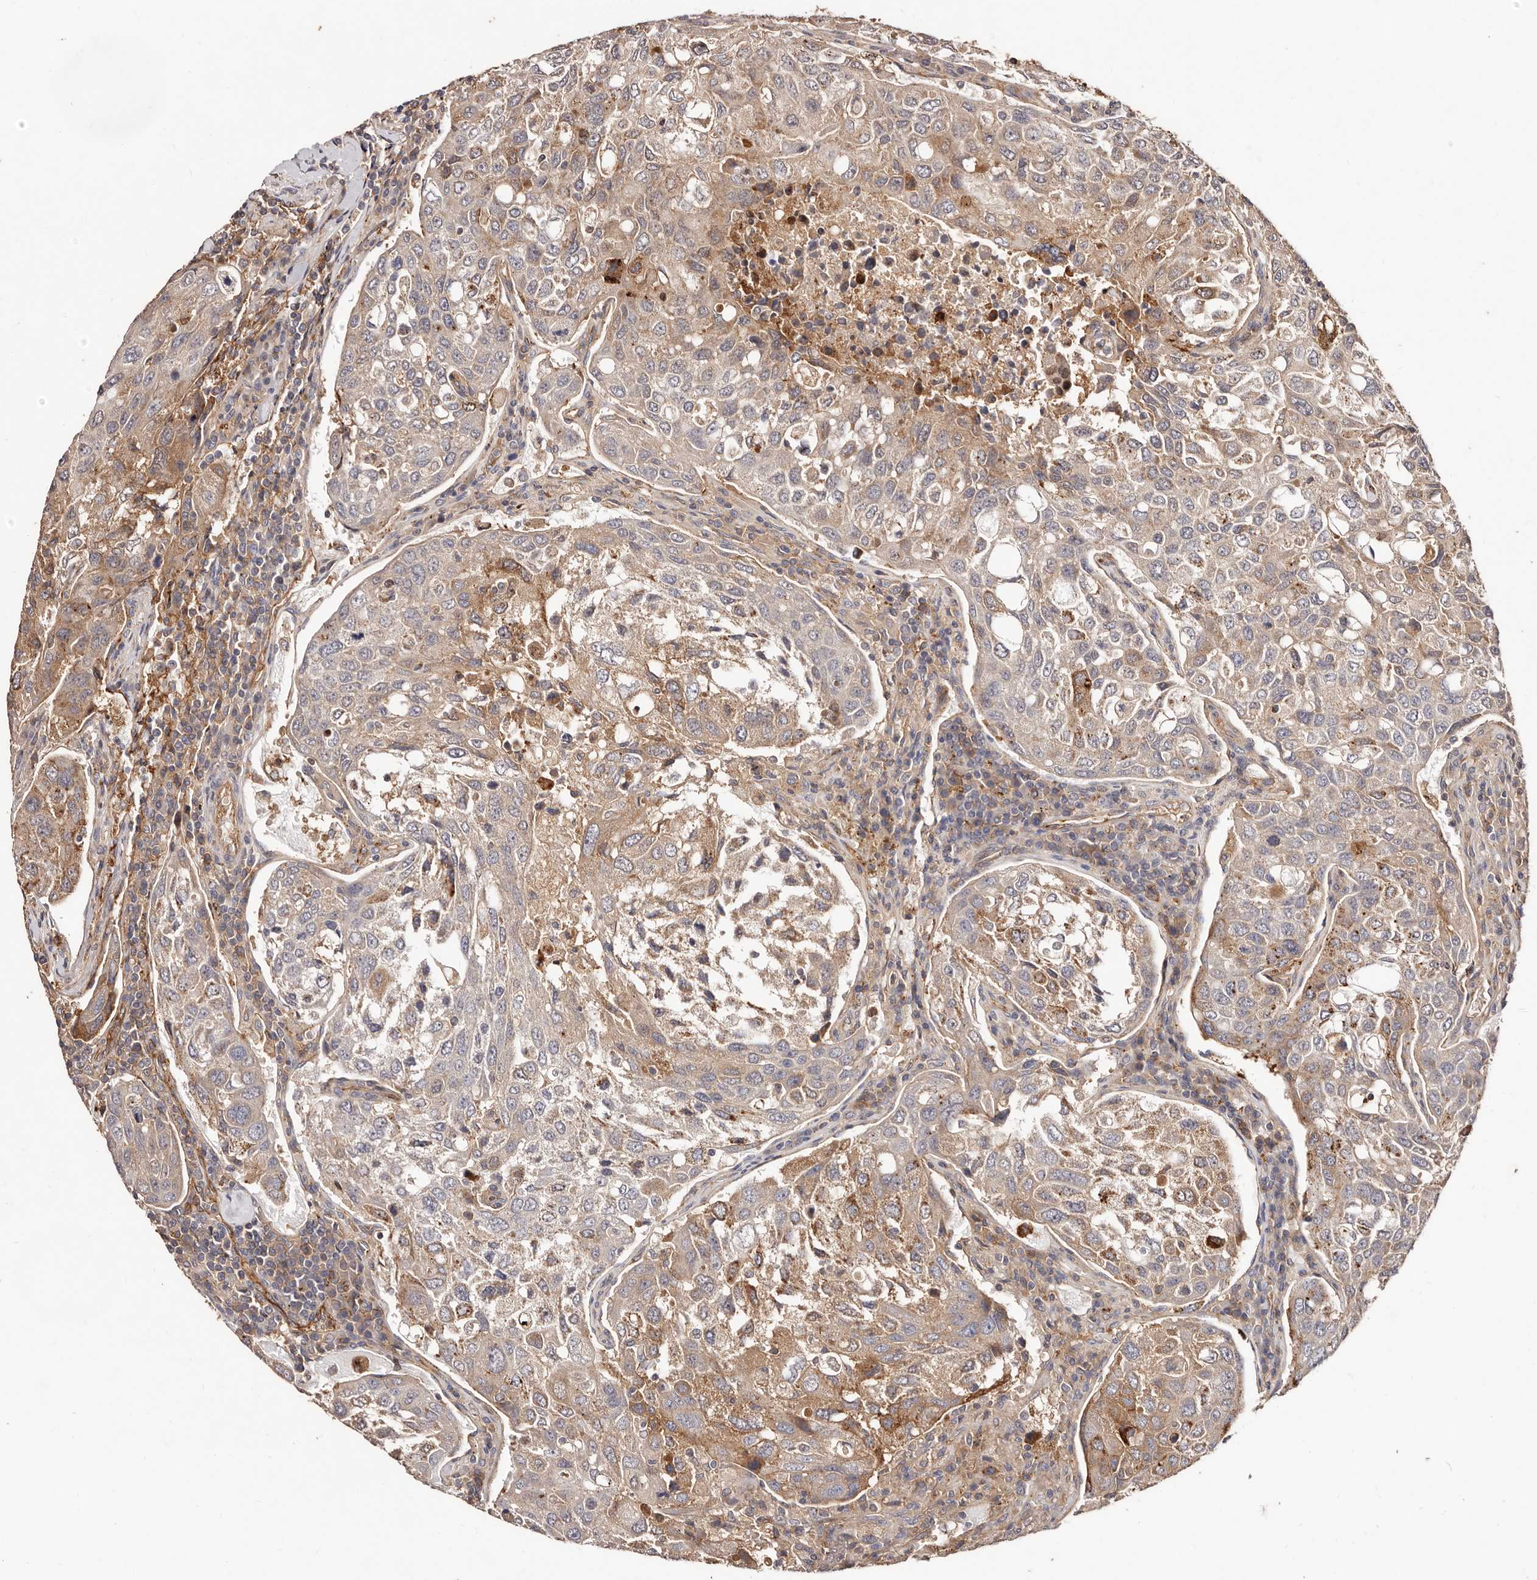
{"staining": {"intensity": "moderate", "quantity": "<25%", "location": "cytoplasmic/membranous"}, "tissue": "urothelial cancer", "cell_type": "Tumor cells", "image_type": "cancer", "snomed": [{"axis": "morphology", "description": "Urothelial carcinoma, High grade"}, {"axis": "topography", "description": "Lymph node"}, {"axis": "topography", "description": "Urinary bladder"}], "caption": "High-power microscopy captured an immunohistochemistry photomicrograph of urothelial cancer, revealing moderate cytoplasmic/membranous expression in approximately <25% of tumor cells. (DAB IHC, brown staining for protein, blue staining for nuclei).", "gene": "CCL14", "patient": {"sex": "male", "age": 51}}